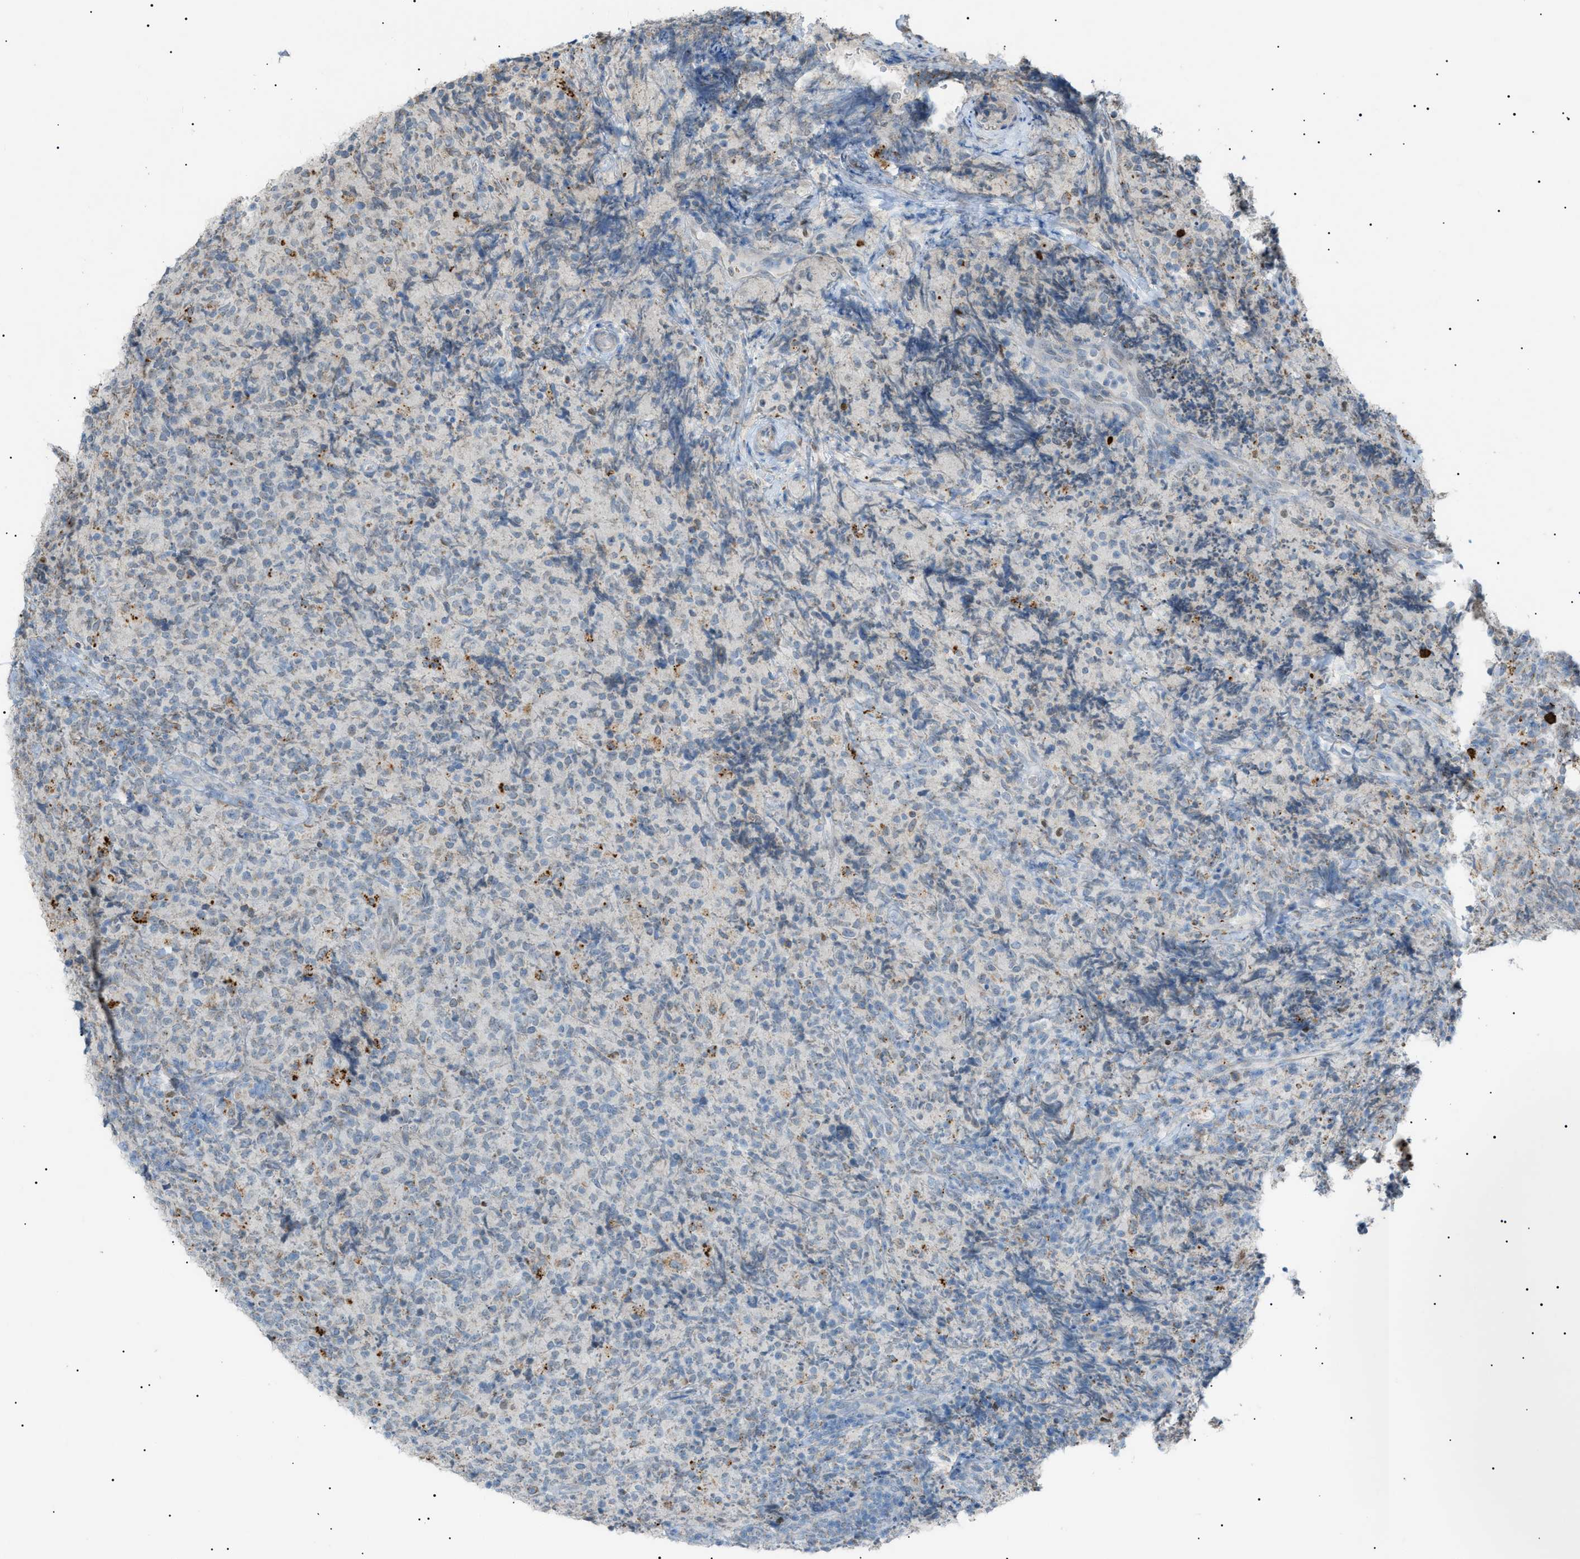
{"staining": {"intensity": "weak", "quantity": "<25%", "location": "cytoplasmic/membranous"}, "tissue": "lymphoma", "cell_type": "Tumor cells", "image_type": "cancer", "snomed": [{"axis": "morphology", "description": "Malignant lymphoma, non-Hodgkin's type, High grade"}, {"axis": "topography", "description": "Tonsil"}], "caption": "This is a photomicrograph of immunohistochemistry (IHC) staining of high-grade malignant lymphoma, non-Hodgkin's type, which shows no staining in tumor cells.", "gene": "ZNF516", "patient": {"sex": "female", "age": 36}}